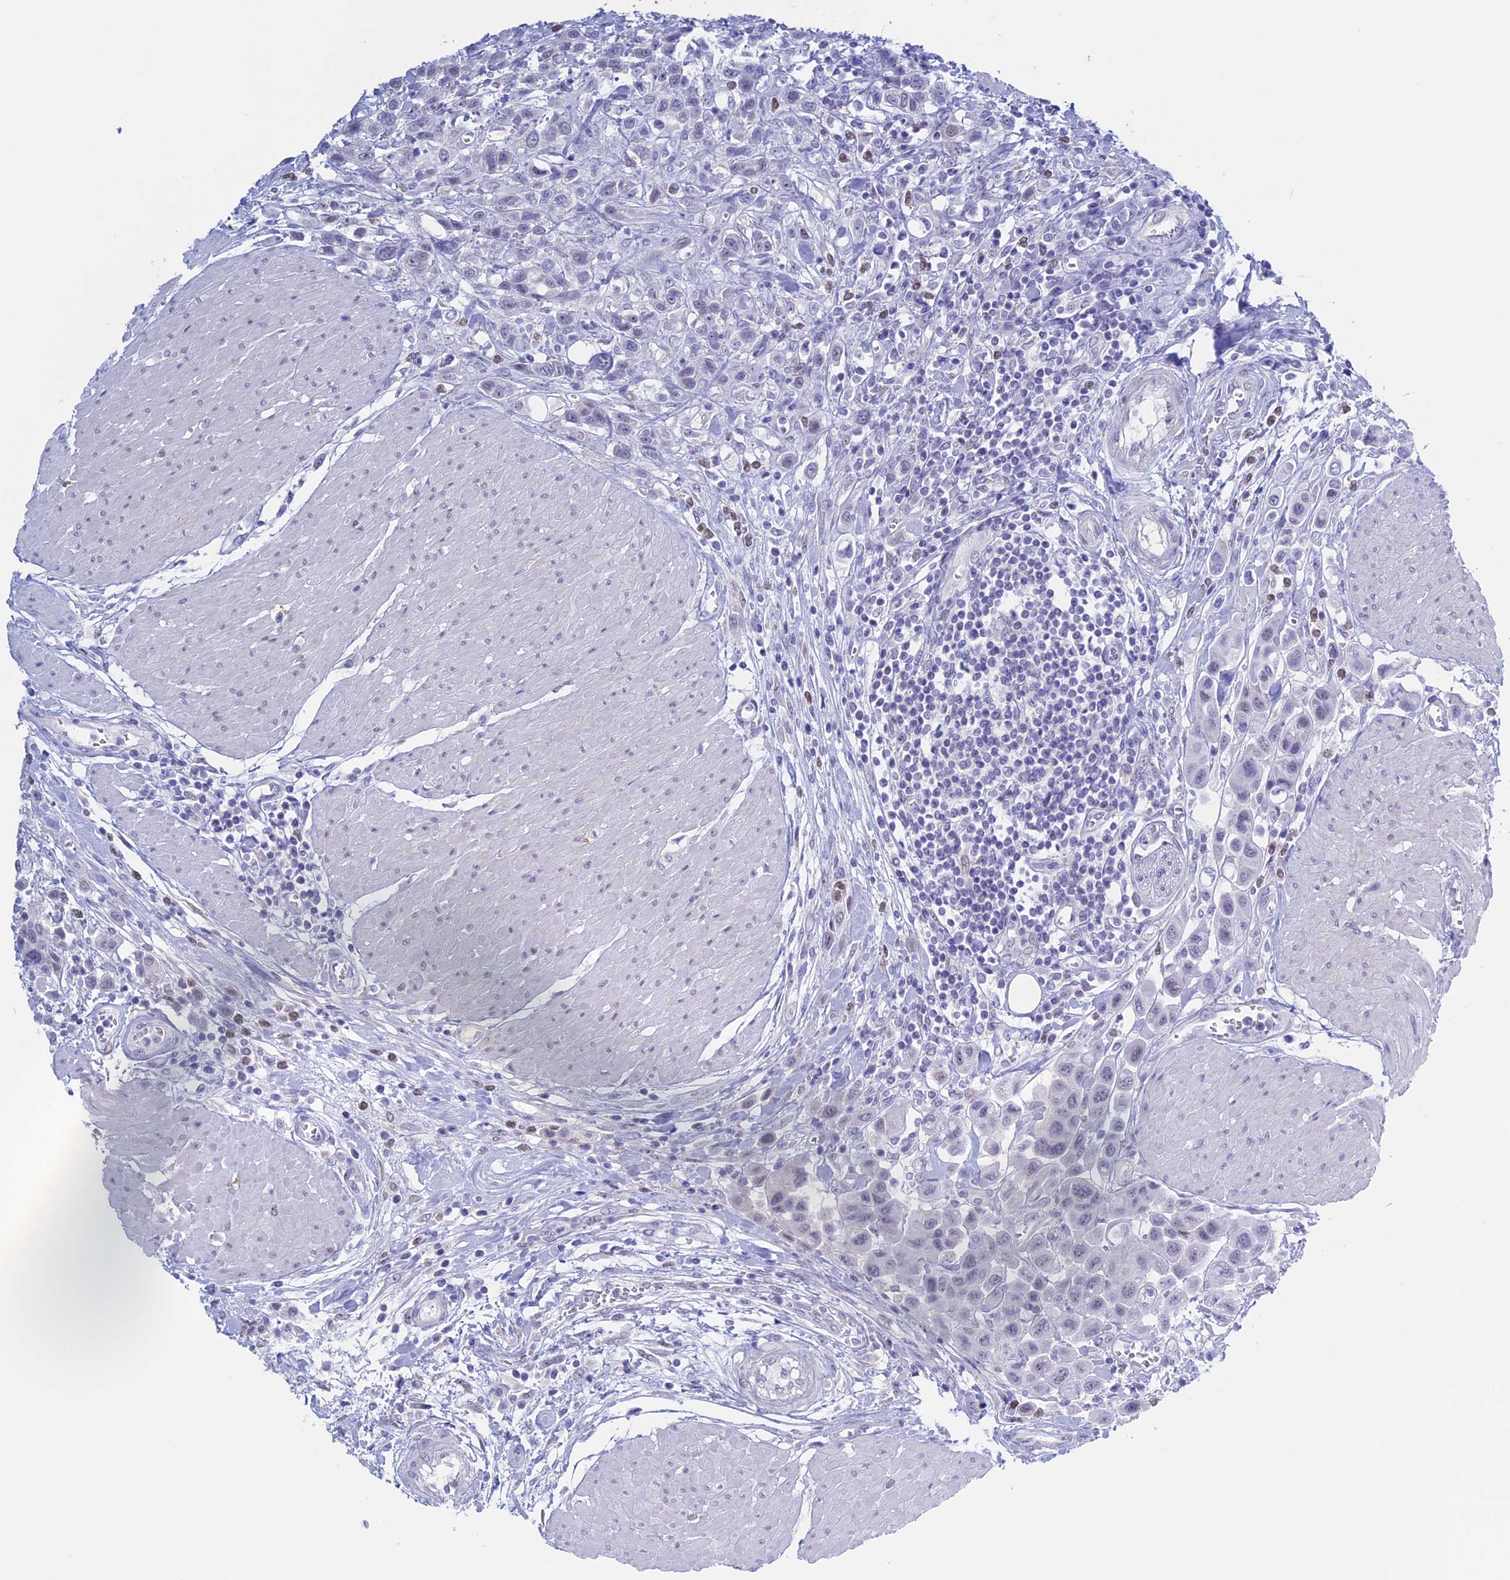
{"staining": {"intensity": "negative", "quantity": "none", "location": "none"}, "tissue": "urothelial cancer", "cell_type": "Tumor cells", "image_type": "cancer", "snomed": [{"axis": "morphology", "description": "Urothelial carcinoma, High grade"}, {"axis": "topography", "description": "Urinary bladder"}], "caption": "DAB immunohistochemical staining of urothelial carcinoma (high-grade) demonstrates no significant staining in tumor cells.", "gene": "LHFPL2", "patient": {"sex": "male", "age": 50}}